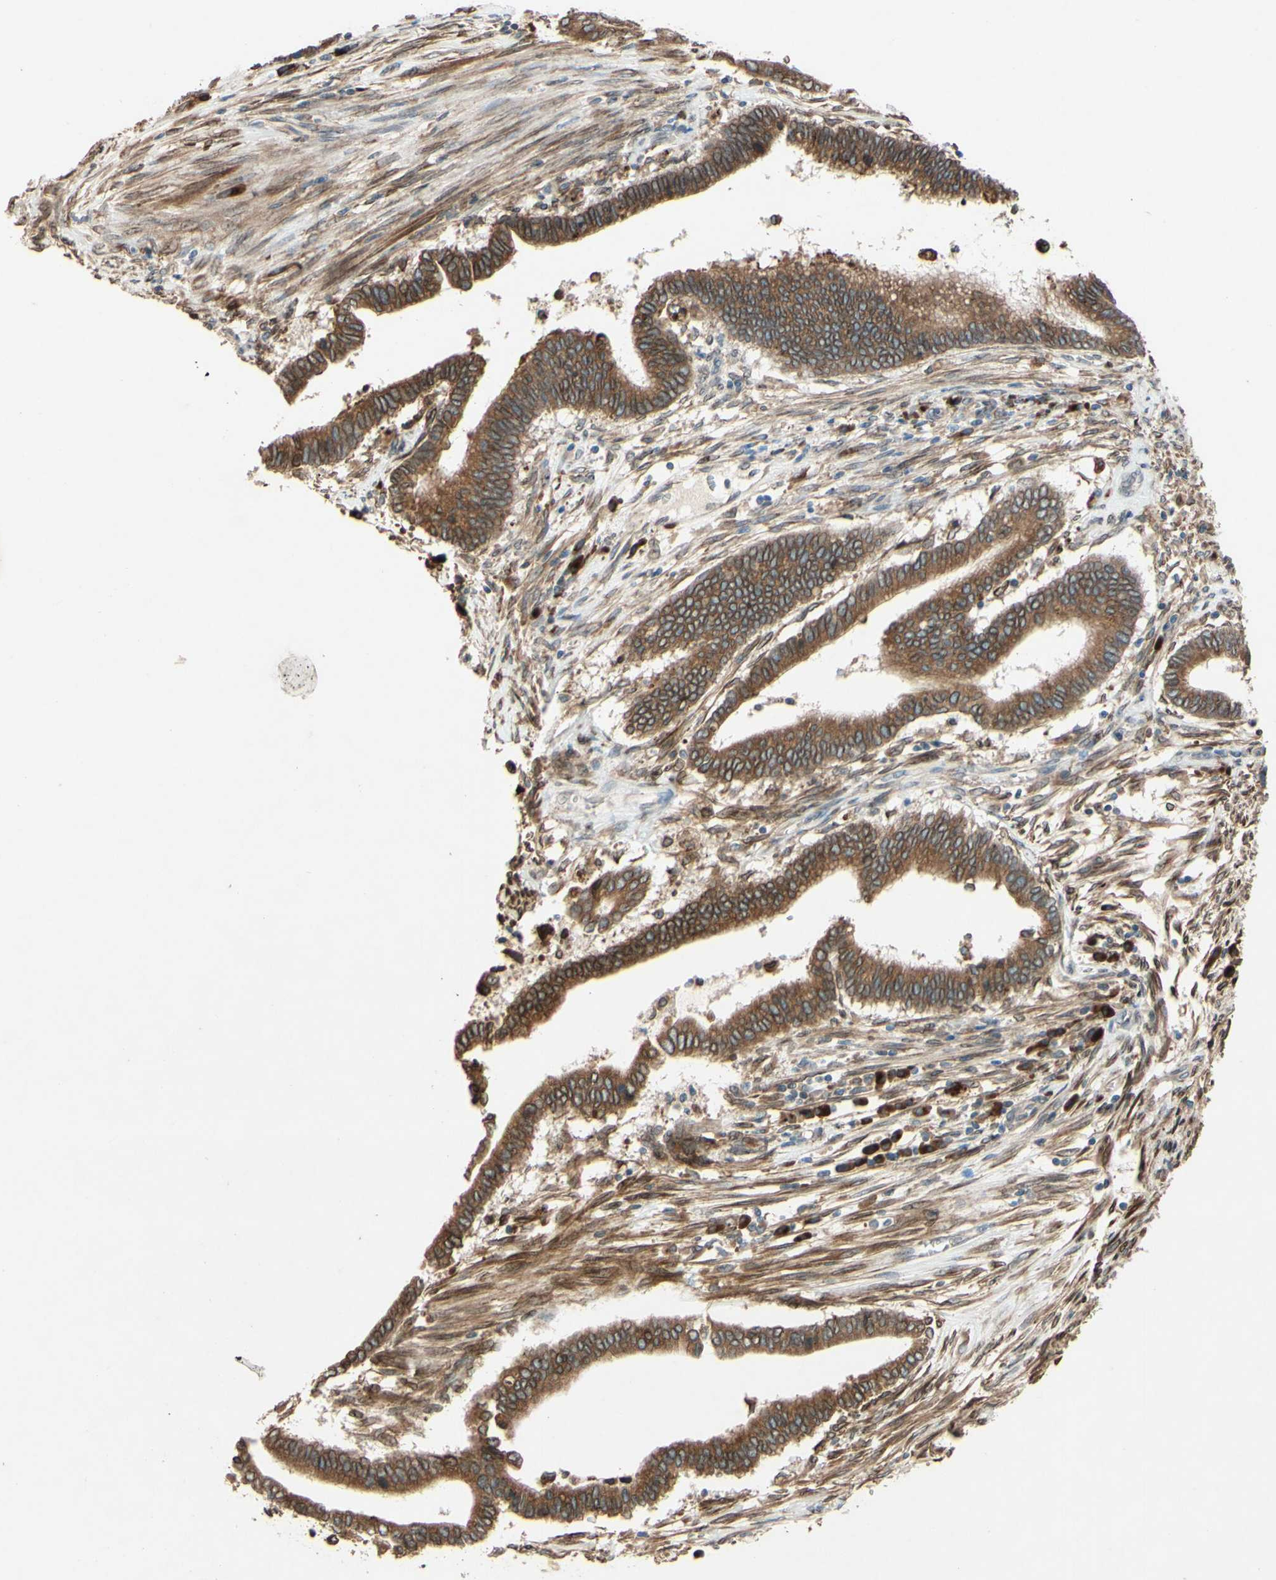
{"staining": {"intensity": "strong", "quantity": ">75%", "location": "cytoplasmic/membranous,nuclear"}, "tissue": "cervical cancer", "cell_type": "Tumor cells", "image_type": "cancer", "snomed": [{"axis": "morphology", "description": "Adenocarcinoma, NOS"}, {"axis": "topography", "description": "Cervix"}], "caption": "Immunohistochemistry image of neoplastic tissue: human adenocarcinoma (cervical) stained using immunohistochemistry (IHC) exhibits high levels of strong protein expression localized specifically in the cytoplasmic/membranous and nuclear of tumor cells, appearing as a cytoplasmic/membranous and nuclear brown color.", "gene": "PTPRU", "patient": {"sex": "female", "age": 44}}